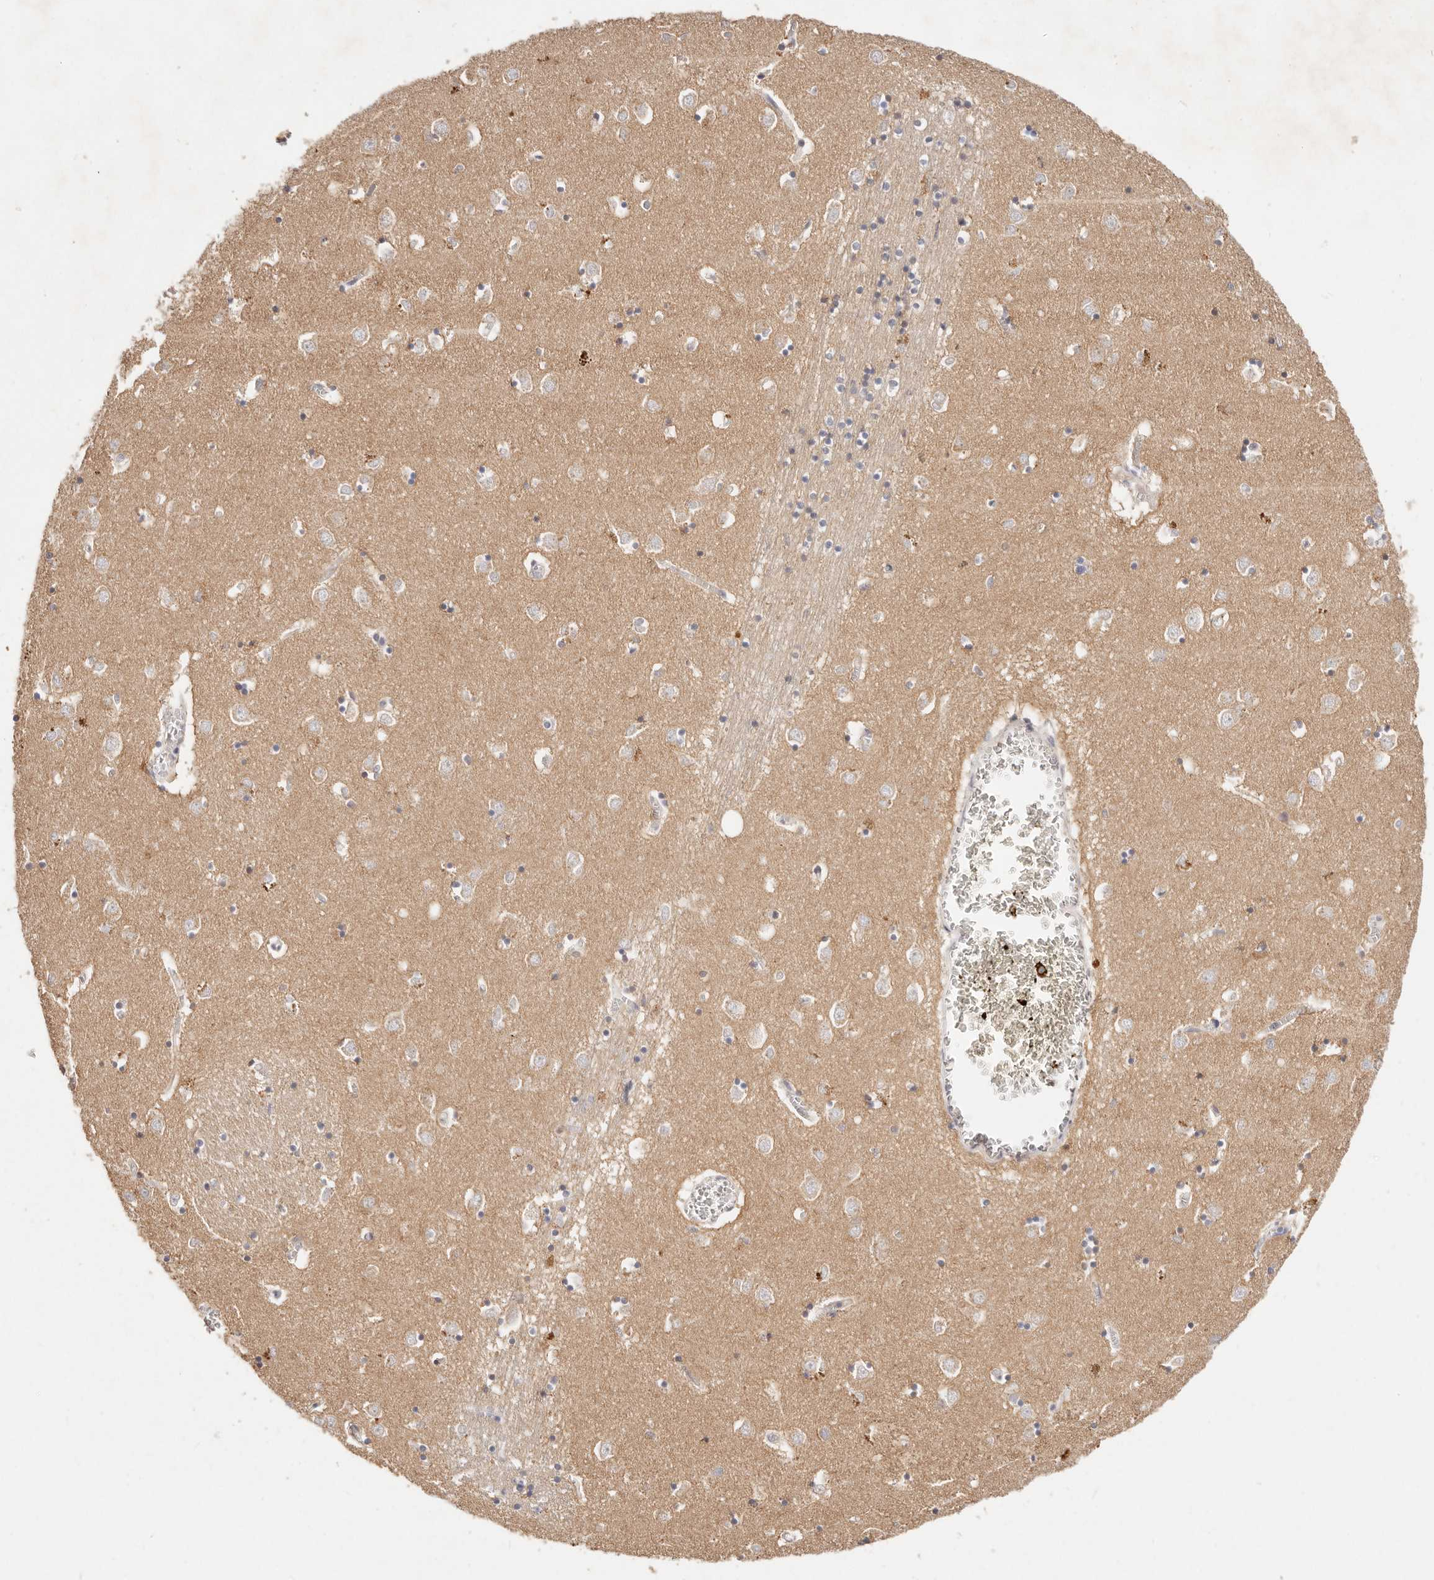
{"staining": {"intensity": "weak", "quantity": "<25%", "location": "cytoplasmic/membranous"}, "tissue": "caudate", "cell_type": "Glial cells", "image_type": "normal", "snomed": [{"axis": "morphology", "description": "Normal tissue, NOS"}, {"axis": "topography", "description": "Lateral ventricle wall"}], "caption": "A high-resolution image shows immunohistochemistry staining of unremarkable caudate, which demonstrates no significant positivity in glial cells.", "gene": "CXADR", "patient": {"sex": "male", "age": 70}}